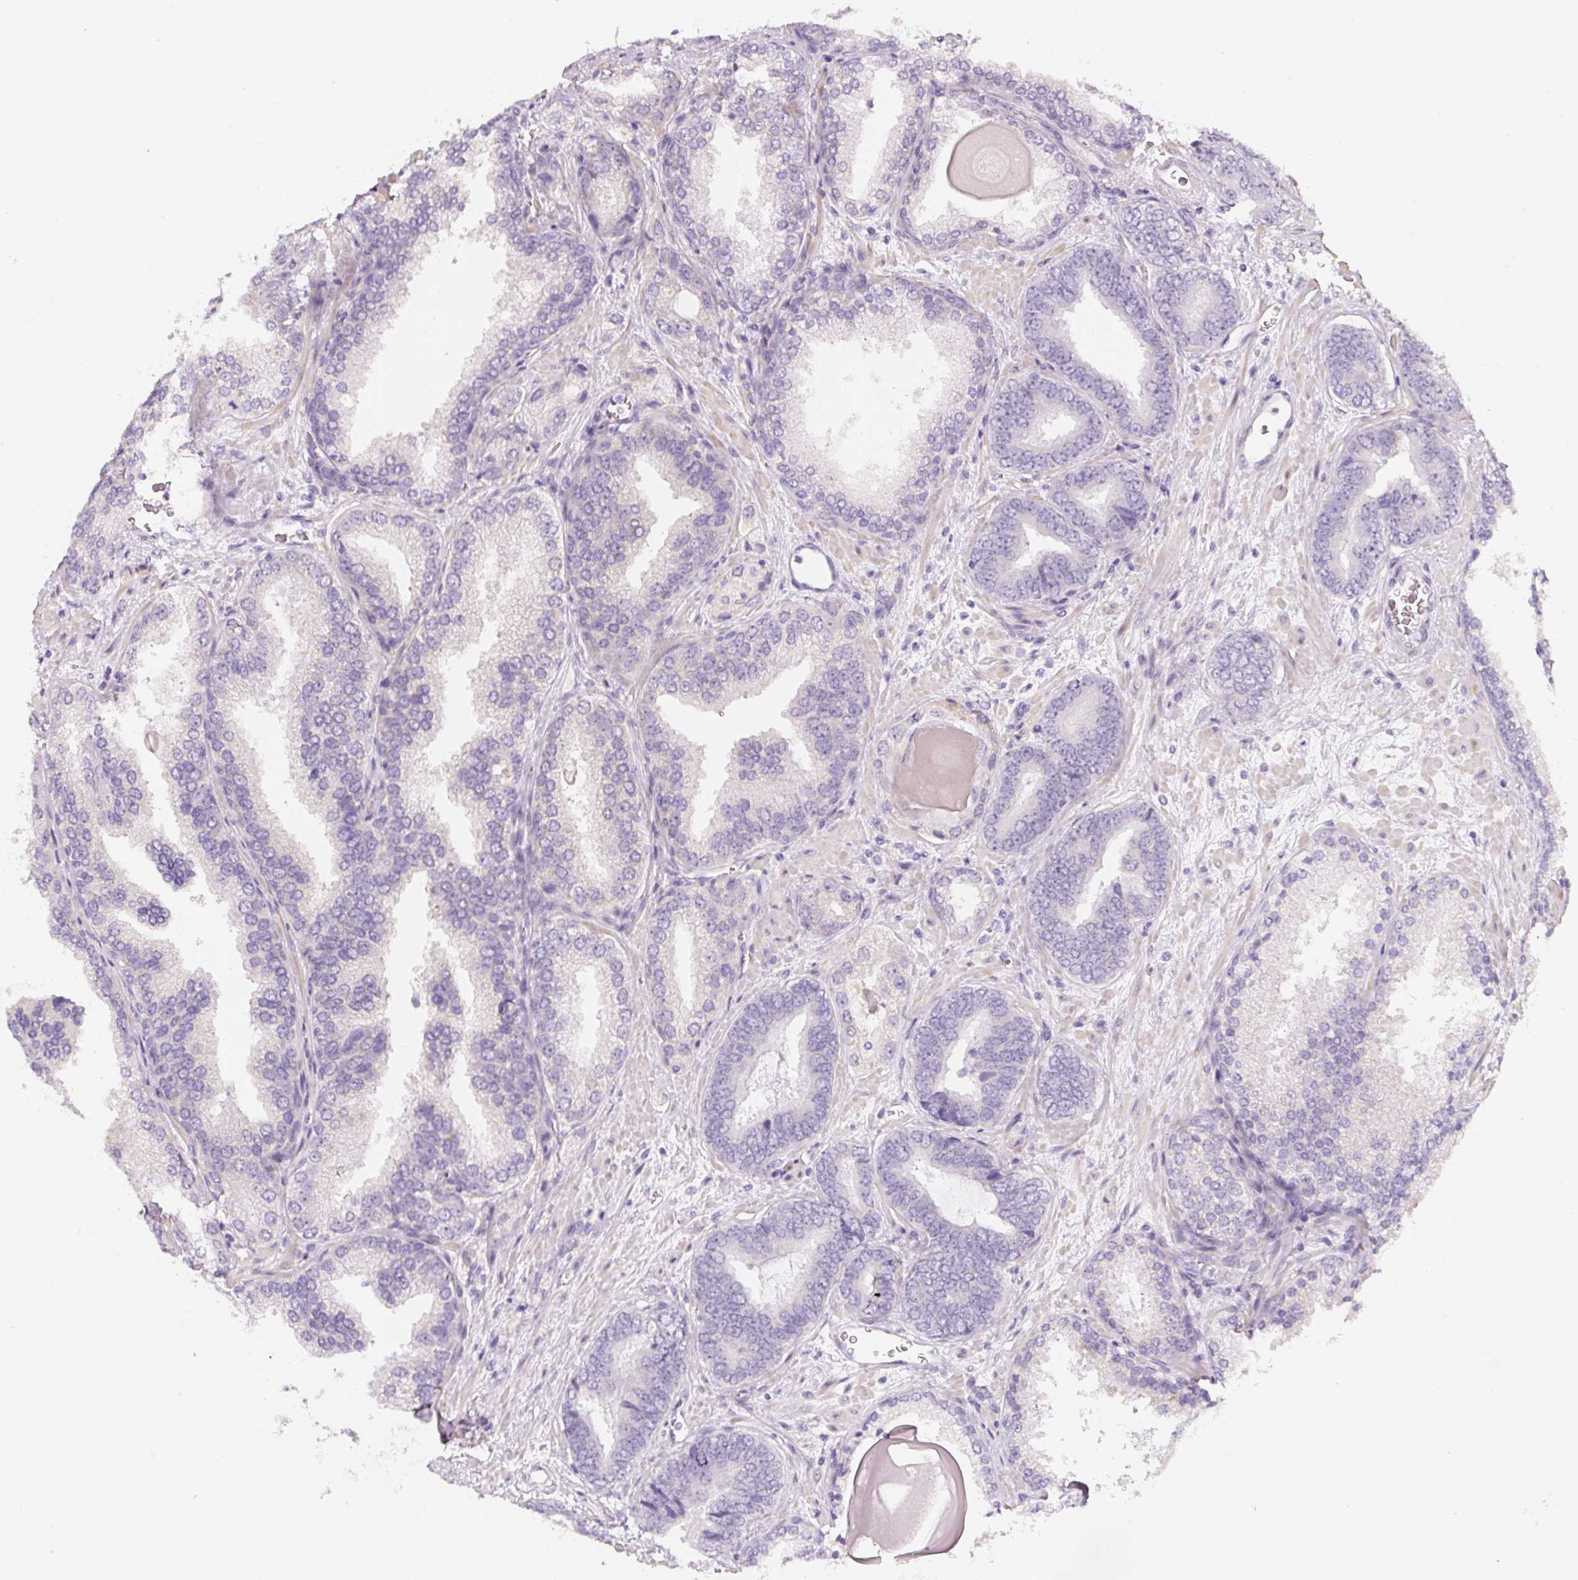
{"staining": {"intensity": "negative", "quantity": "none", "location": "none"}, "tissue": "prostate cancer", "cell_type": "Tumor cells", "image_type": "cancer", "snomed": [{"axis": "morphology", "description": "Adenocarcinoma, High grade"}, {"axis": "topography", "description": "Prostate"}], "caption": "Histopathology image shows no significant protein staining in tumor cells of prostate adenocarcinoma (high-grade).", "gene": "PWWP3B", "patient": {"sex": "male", "age": 63}}